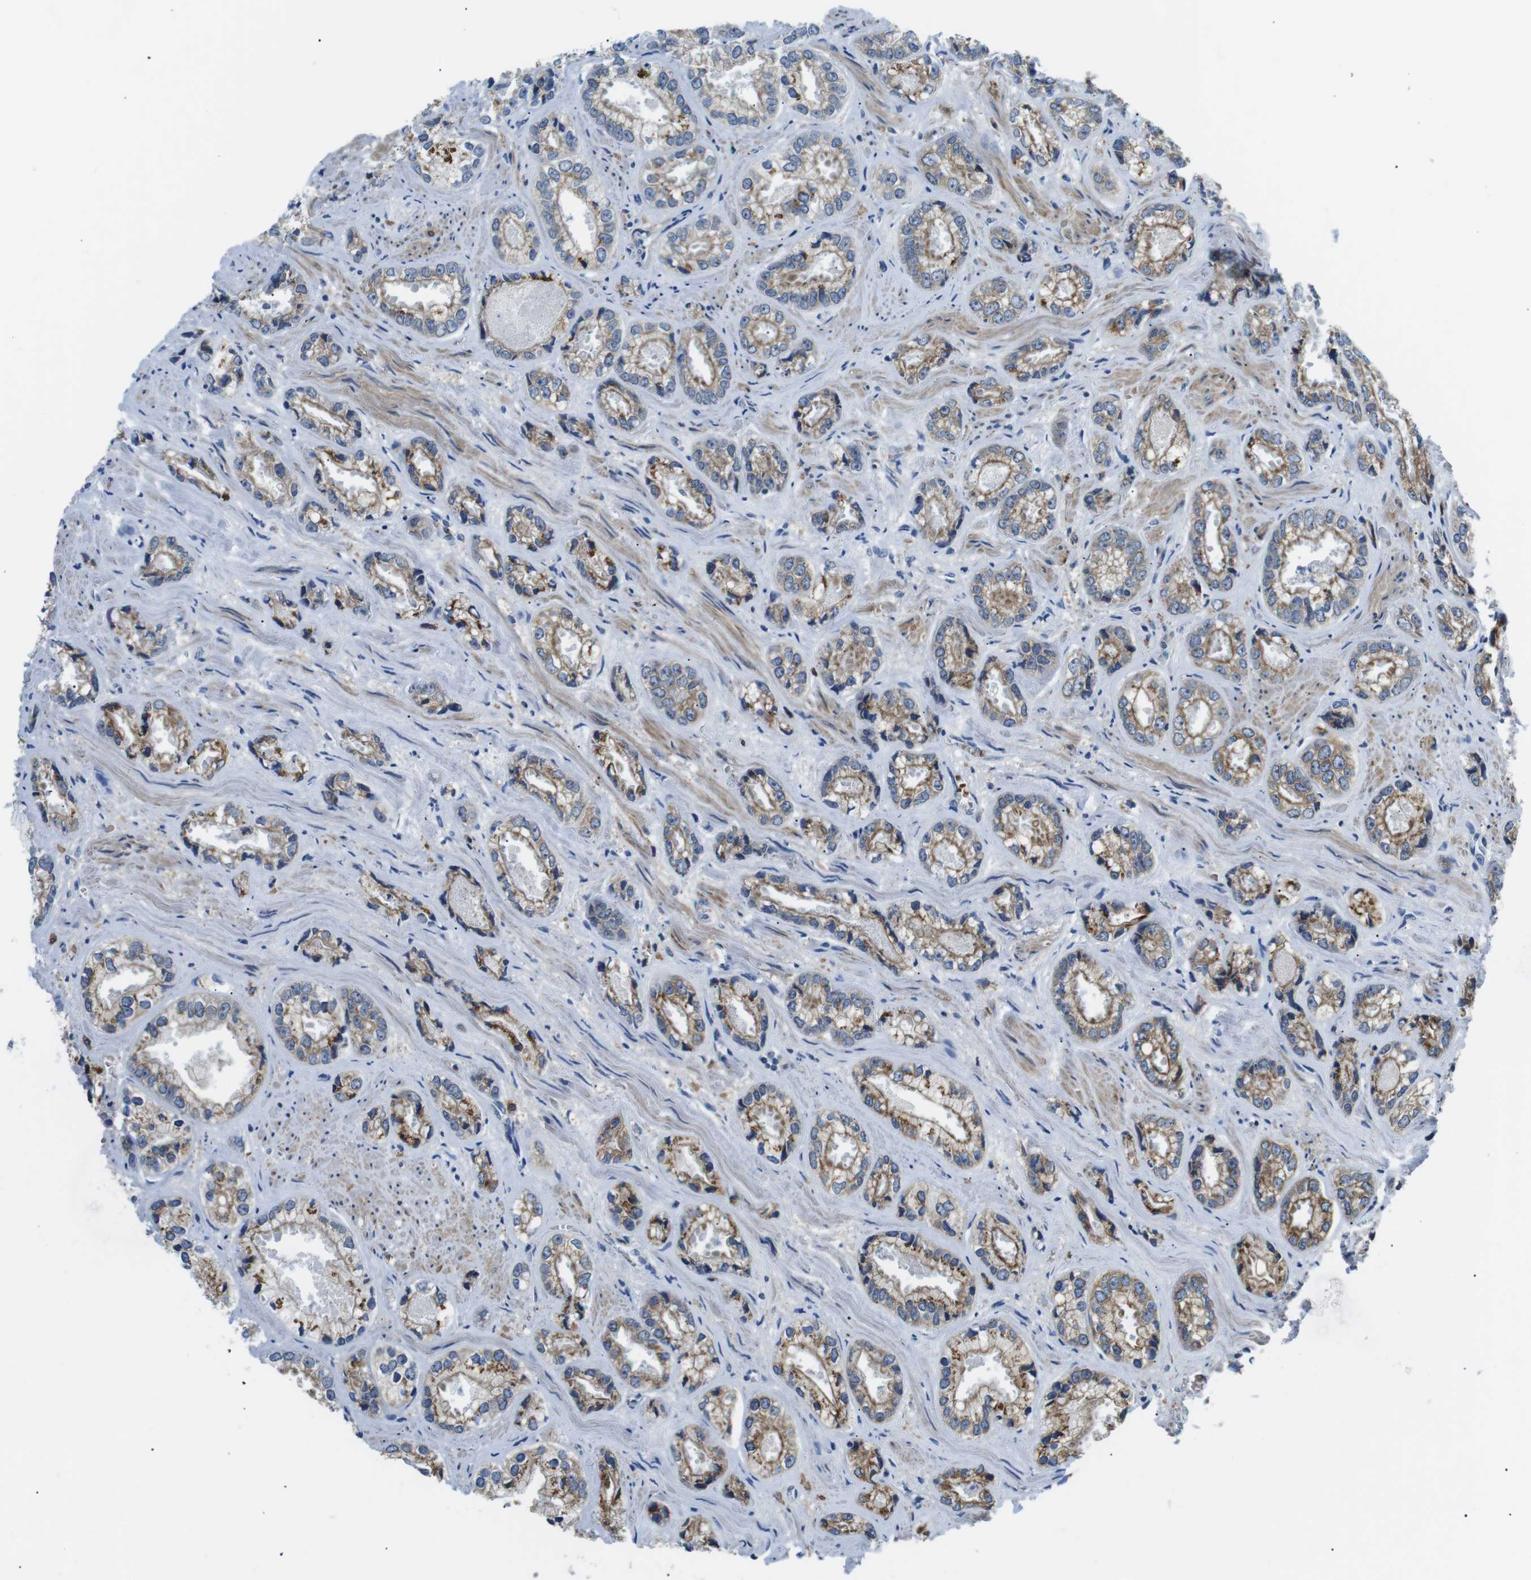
{"staining": {"intensity": "moderate", "quantity": ">75%", "location": "cytoplasmic/membranous"}, "tissue": "prostate cancer", "cell_type": "Tumor cells", "image_type": "cancer", "snomed": [{"axis": "morphology", "description": "Adenocarcinoma, High grade"}, {"axis": "topography", "description": "Prostate"}], "caption": "High-magnification brightfield microscopy of prostate cancer stained with DAB (brown) and counterstained with hematoxylin (blue). tumor cells exhibit moderate cytoplasmic/membranous staining is identified in approximately>75% of cells. (brown staining indicates protein expression, while blue staining denotes nuclei).", "gene": "WSCD1", "patient": {"sex": "male", "age": 61}}